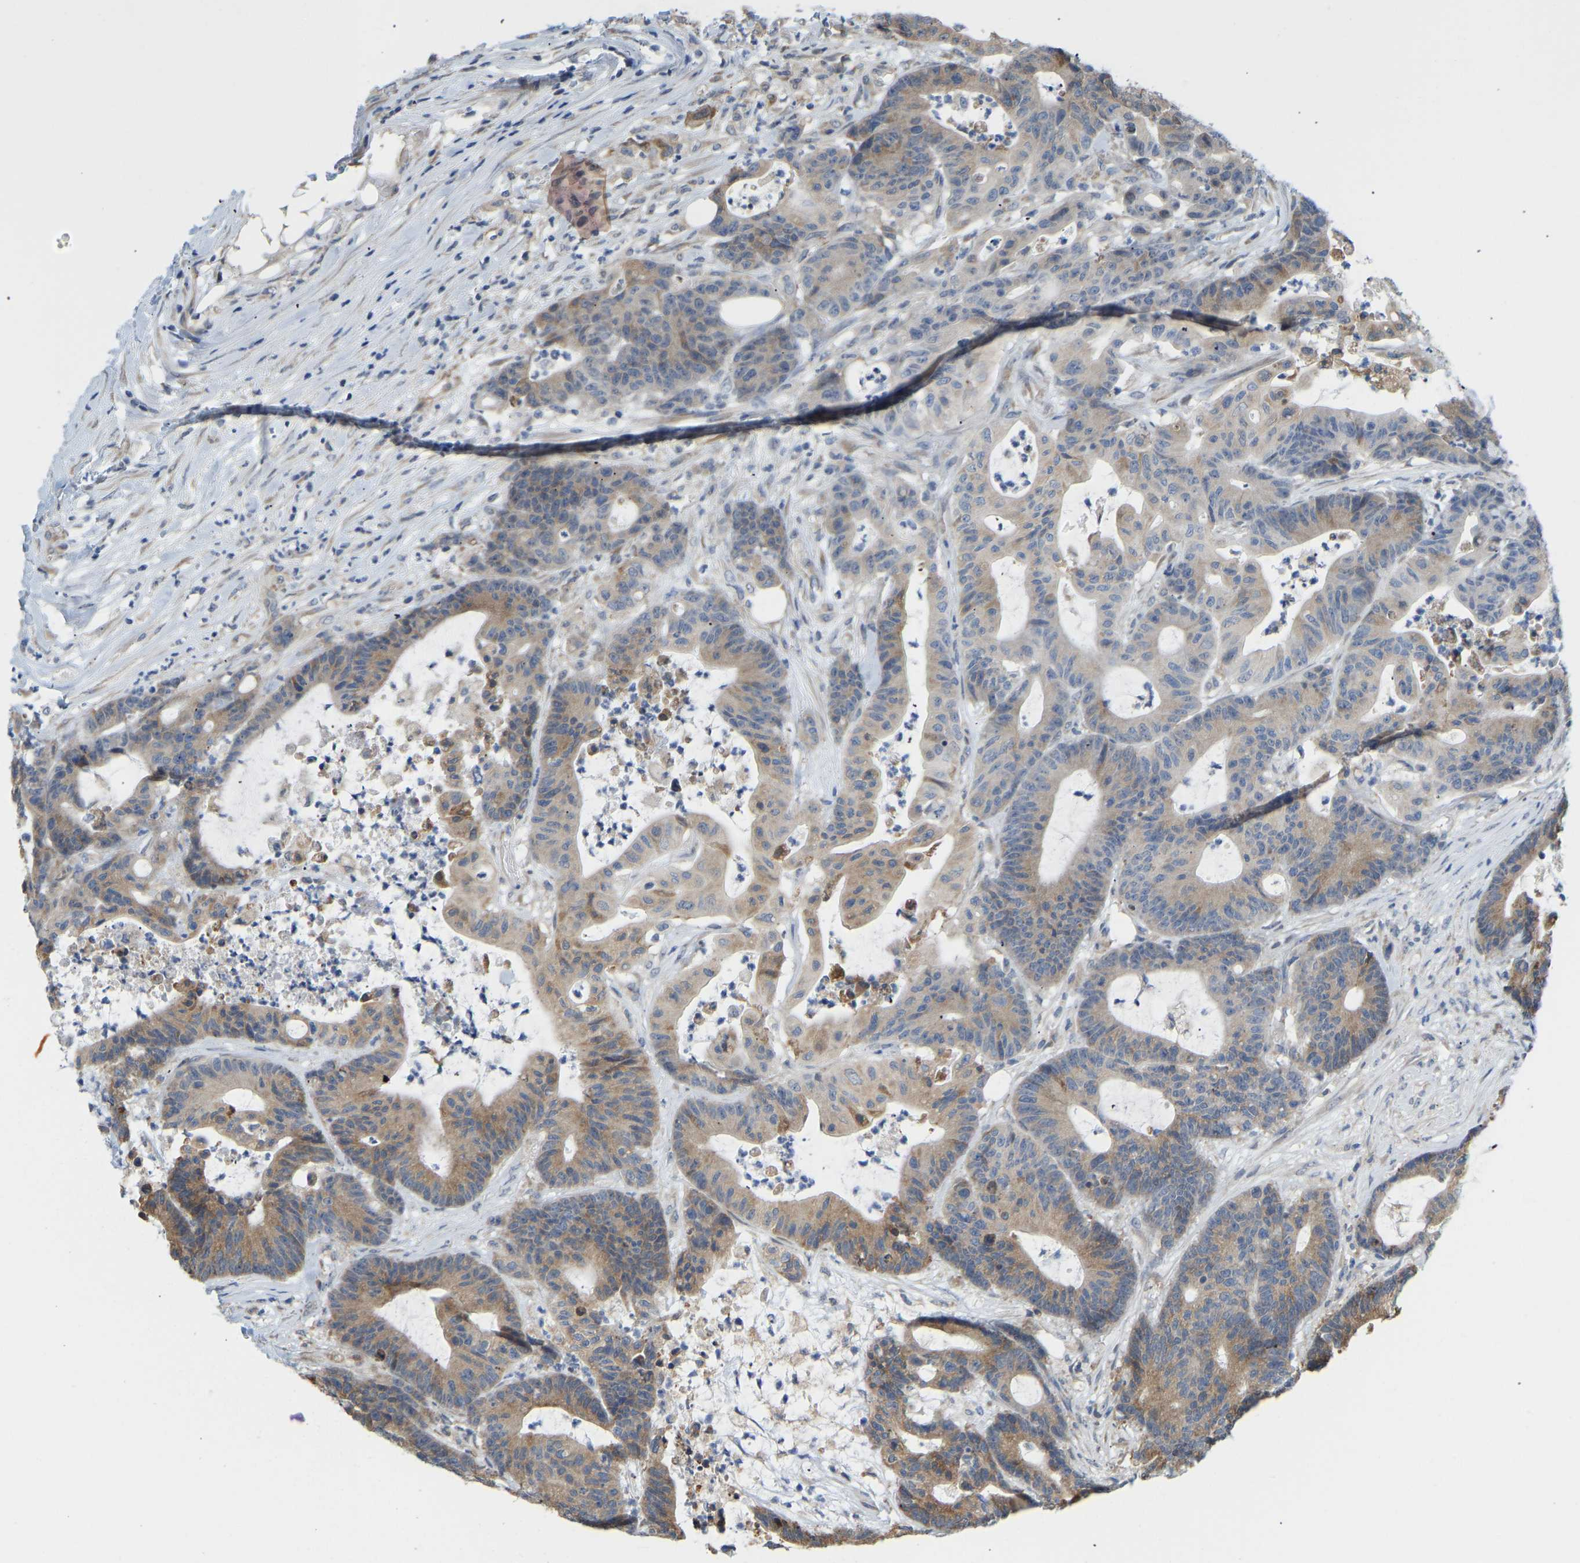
{"staining": {"intensity": "moderate", "quantity": ">75%", "location": "cytoplasmic/membranous"}, "tissue": "colorectal cancer", "cell_type": "Tumor cells", "image_type": "cancer", "snomed": [{"axis": "morphology", "description": "Adenocarcinoma, NOS"}, {"axis": "topography", "description": "Colon"}], "caption": "Protein staining reveals moderate cytoplasmic/membranous positivity in about >75% of tumor cells in colorectal cancer (adenocarcinoma). Nuclei are stained in blue.", "gene": "BEND3", "patient": {"sex": "female", "age": 84}}